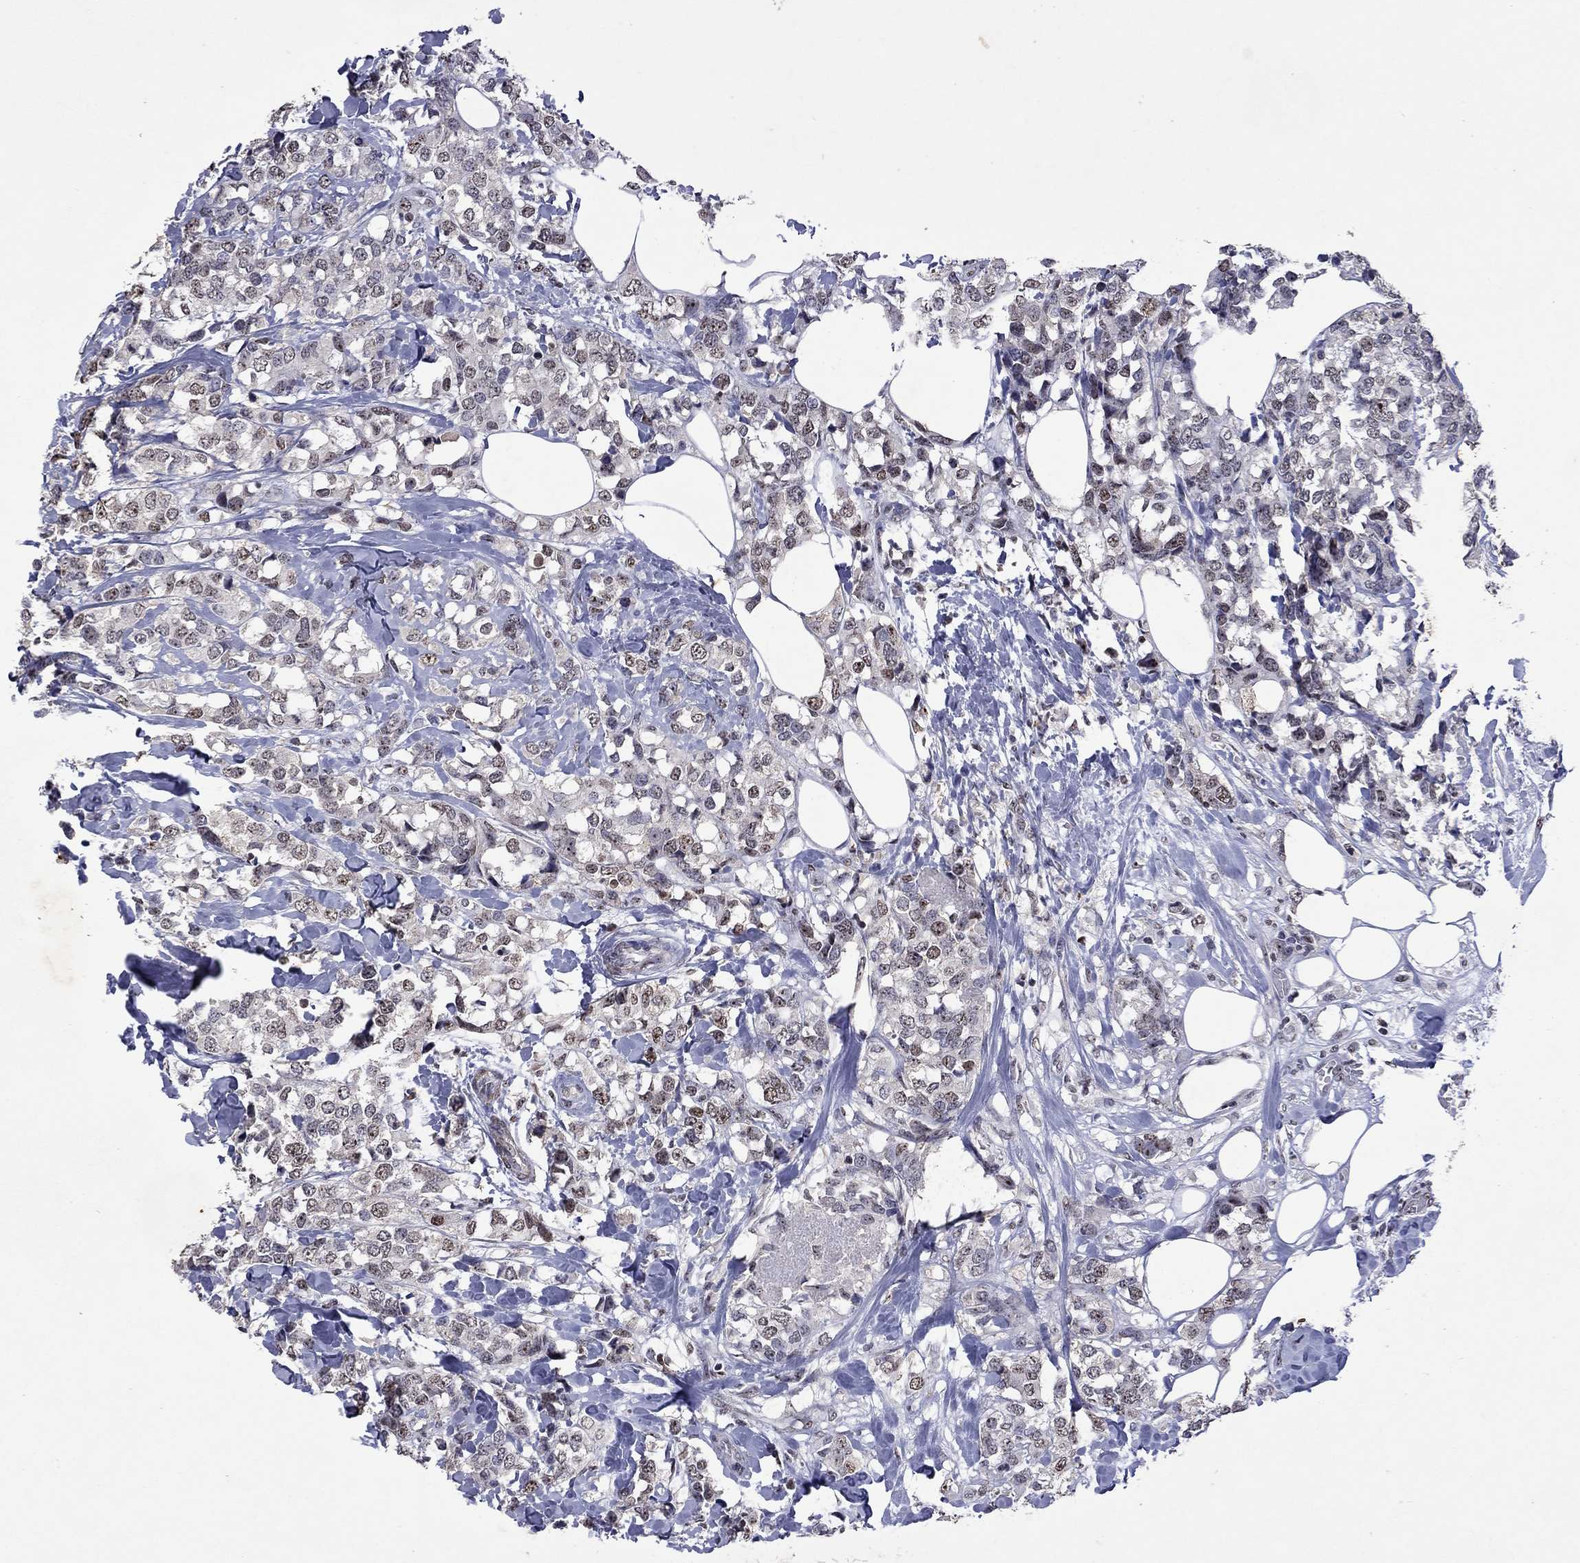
{"staining": {"intensity": "moderate", "quantity": "<25%", "location": "nuclear"}, "tissue": "breast cancer", "cell_type": "Tumor cells", "image_type": "cancer", "snomed": [{"axis": "morphology", "description": "Lobular carcinoma"}, {"axis": "topography", "description": "Breast"}], "caption": "A low amount of moderate nuclear staining is seen in about <25% of tumor cells in breast lobular carcinoma tissue.", "gene": "SPOUT1", "patient": {"sex": "female", "age": 59}}